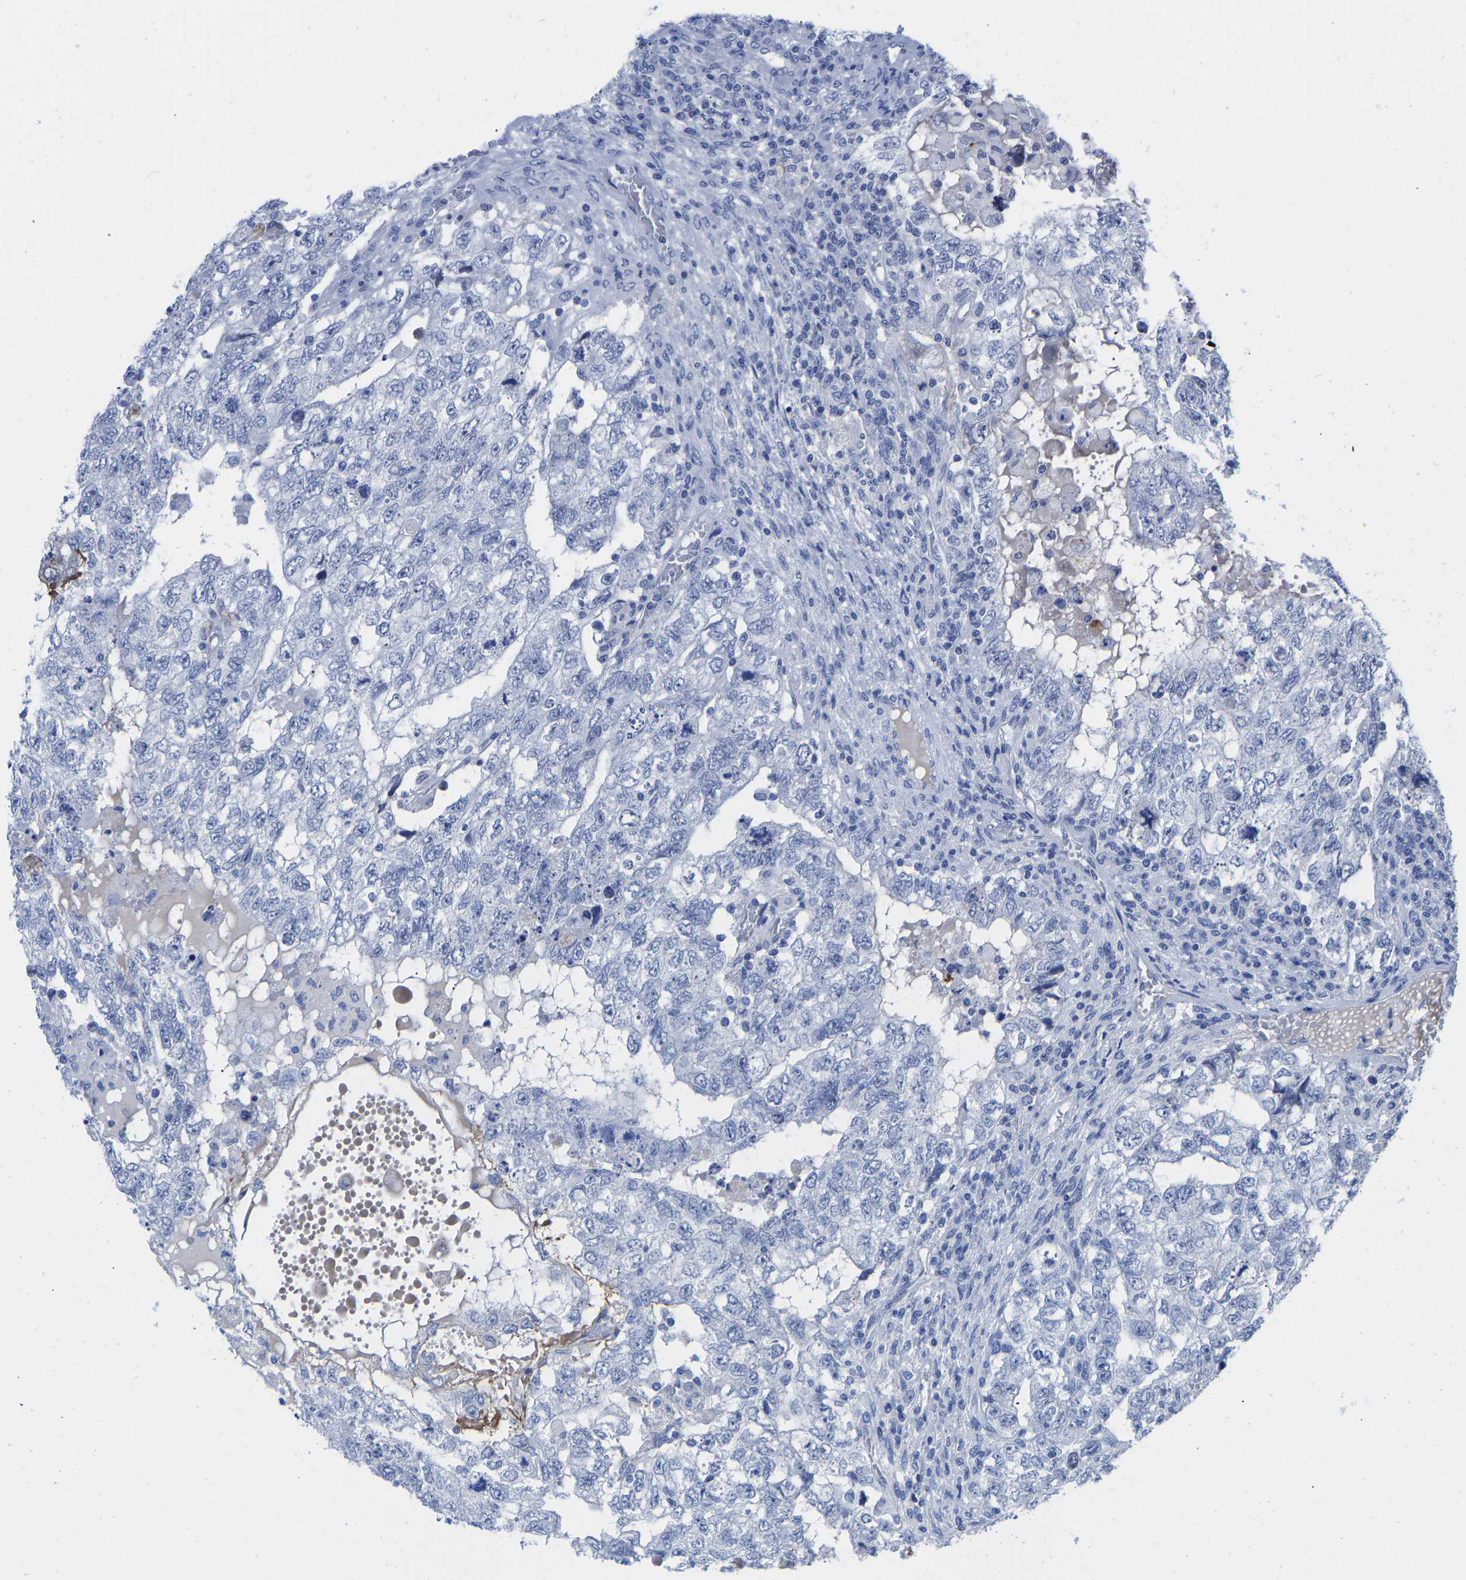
{"staining": {"intensity": "negative", "quantity": "none", "location": "none"}, "tissue": "testis cancer", "cell_type": "Tumor cells", "image_type": "cancer", "snomed": [{"axis": "morphology", "description": "Carcinoma, Embryonal, NOS"}, {"axis": "topography", "description": "Testis"}], "caption": "Immunohistochemistry (IHC) micrograph of testis embryonal carcinoma stained for a protein (brown), which displays no expression in tumor cells.", "gene": "GPA33", "patient": {"sex": "male", "age": 36}}